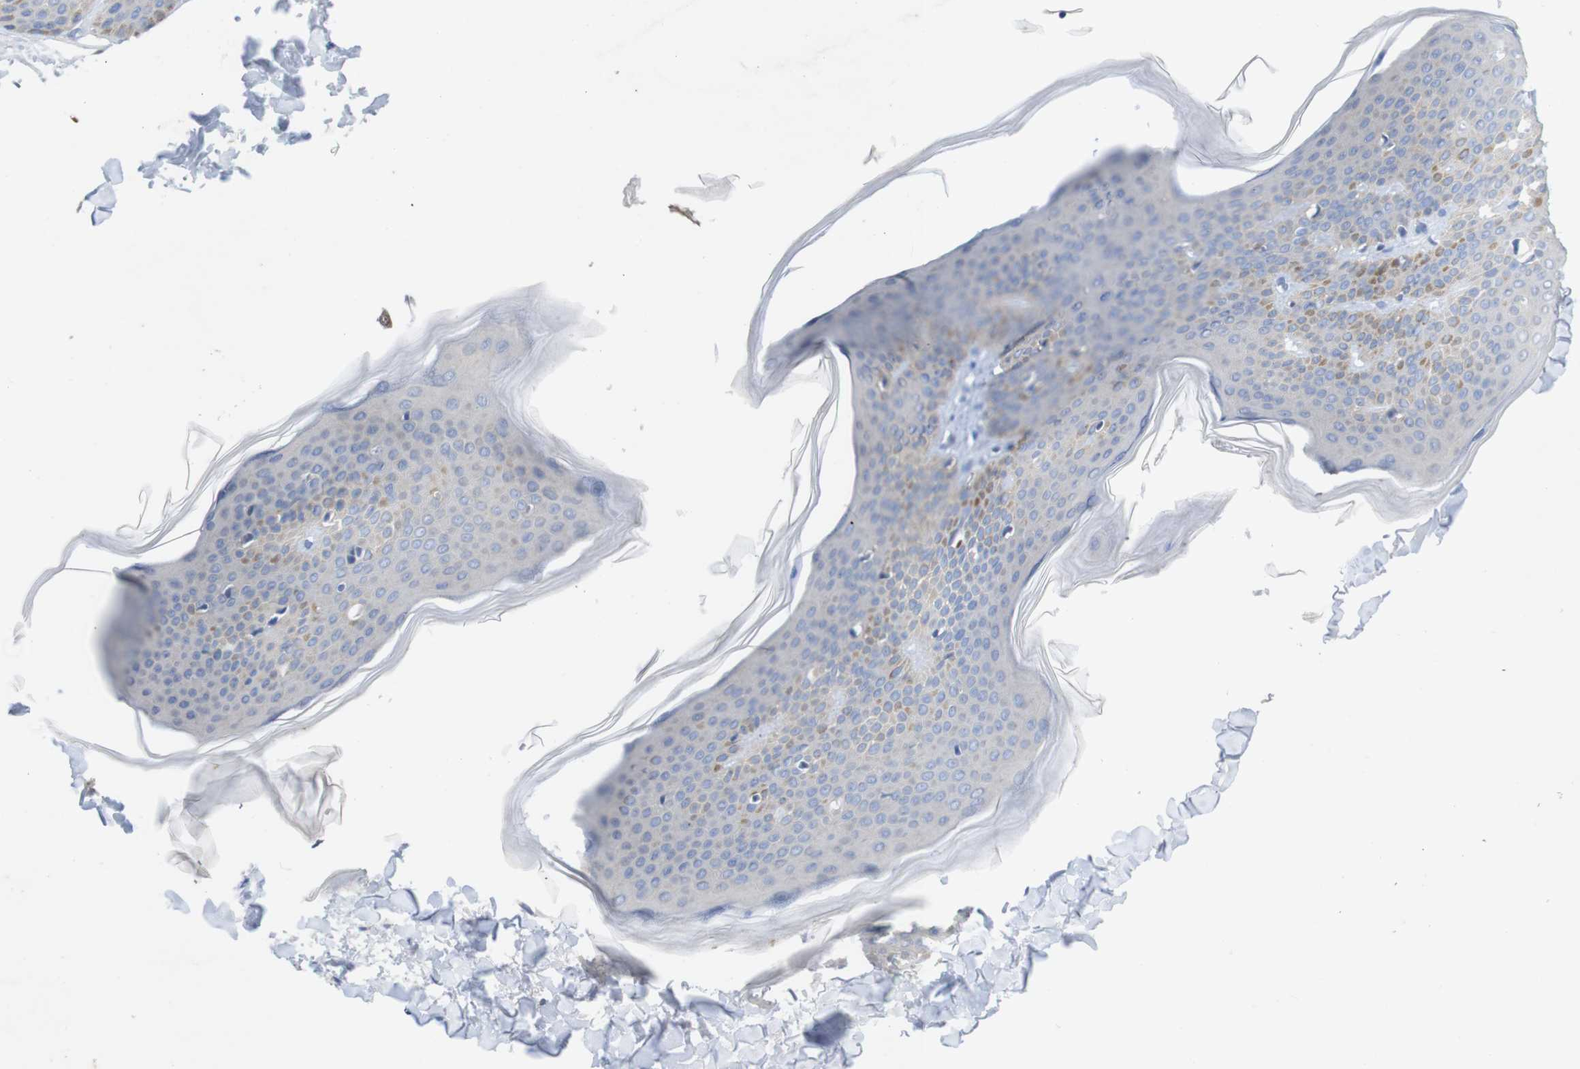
{"staining": {"intensity": "weak", "quantity": ">75%", "location": "cytoplasmic/membranous"}, "tissue": "skin", "cell_type": "Fibroblasts", "image_type": "normal", "snomed": [{"axis": "morphology", "description": "Normal tissue, NOS"}, {"axis": "topography", "description": "Skin"}], "caption": "The micrograph reveals staining of normal skin, revealing weak cytoplasmic/membranous protein staining (brown color) within fibroblasts. (DAB (3,3'-diaminobenzidine) = brown stain, brightfield microscopy at high magnification).", "gene": "BCAR3", "patient": {"sex": "female", "age": 17}}